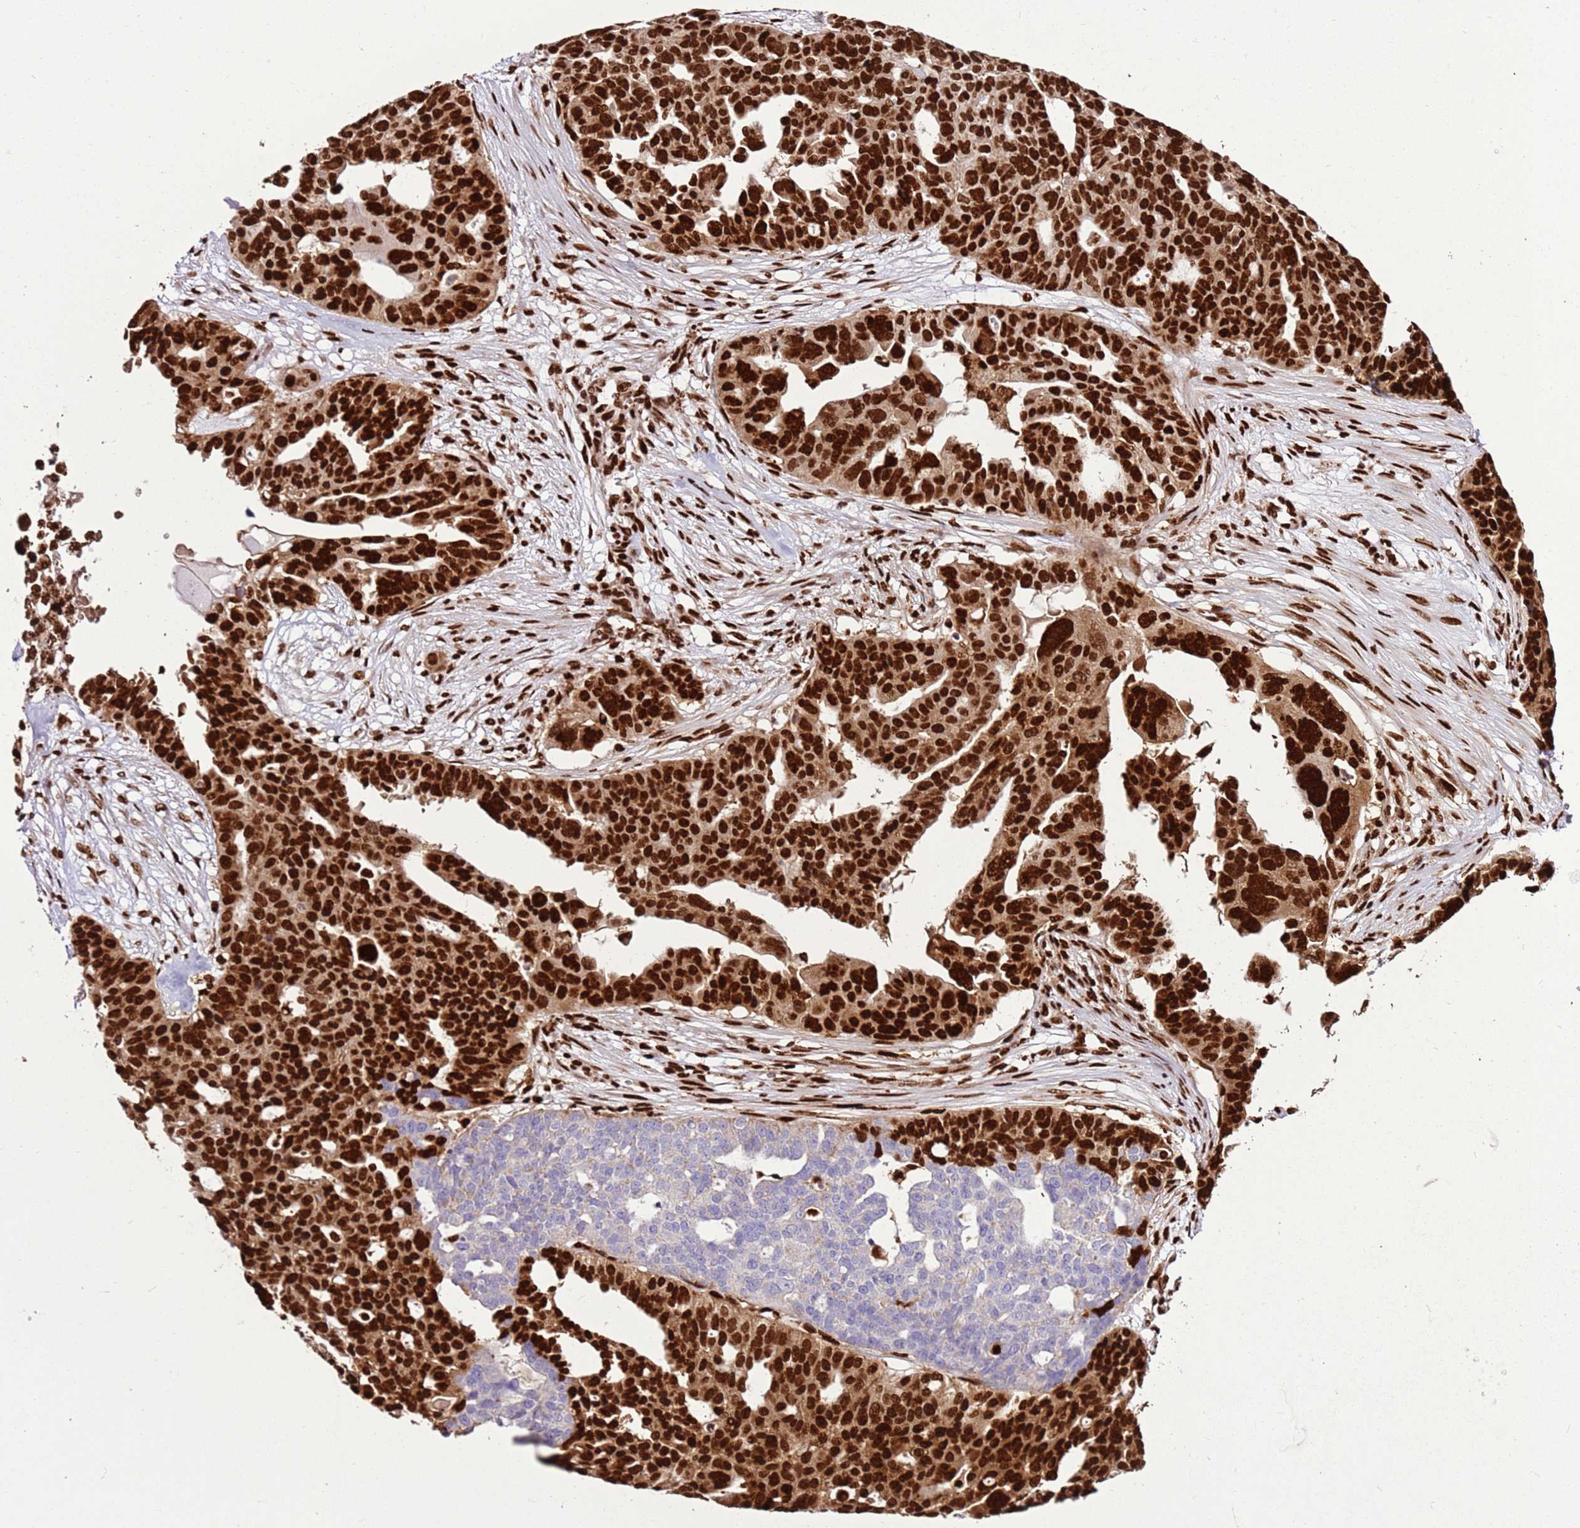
{"staining": {"intensity": "strong", "quantity": ">75%", "location": "nuclear"}, "tissue": "ovarian cancer", "cell_type": "Tumor cells", "image_type": "cancer", "snomed": [{"axis": "morphology", "description": "Cystadenocarcinoma, serous, NOS"}, {"axis": "topography", "description": "Ovary"}], "caption": "Strong nuclear positivity is identified in about >75% of tumor cells in ovarian cancer (serous cystadenocarcinoma). The protein is stained brown, and the nuclei are stained in blue (DAB IHC with brightfield microscopy, high magnification).", "gene": "HNRNPAB", "patient": {"sex": "female", "age": 59}}